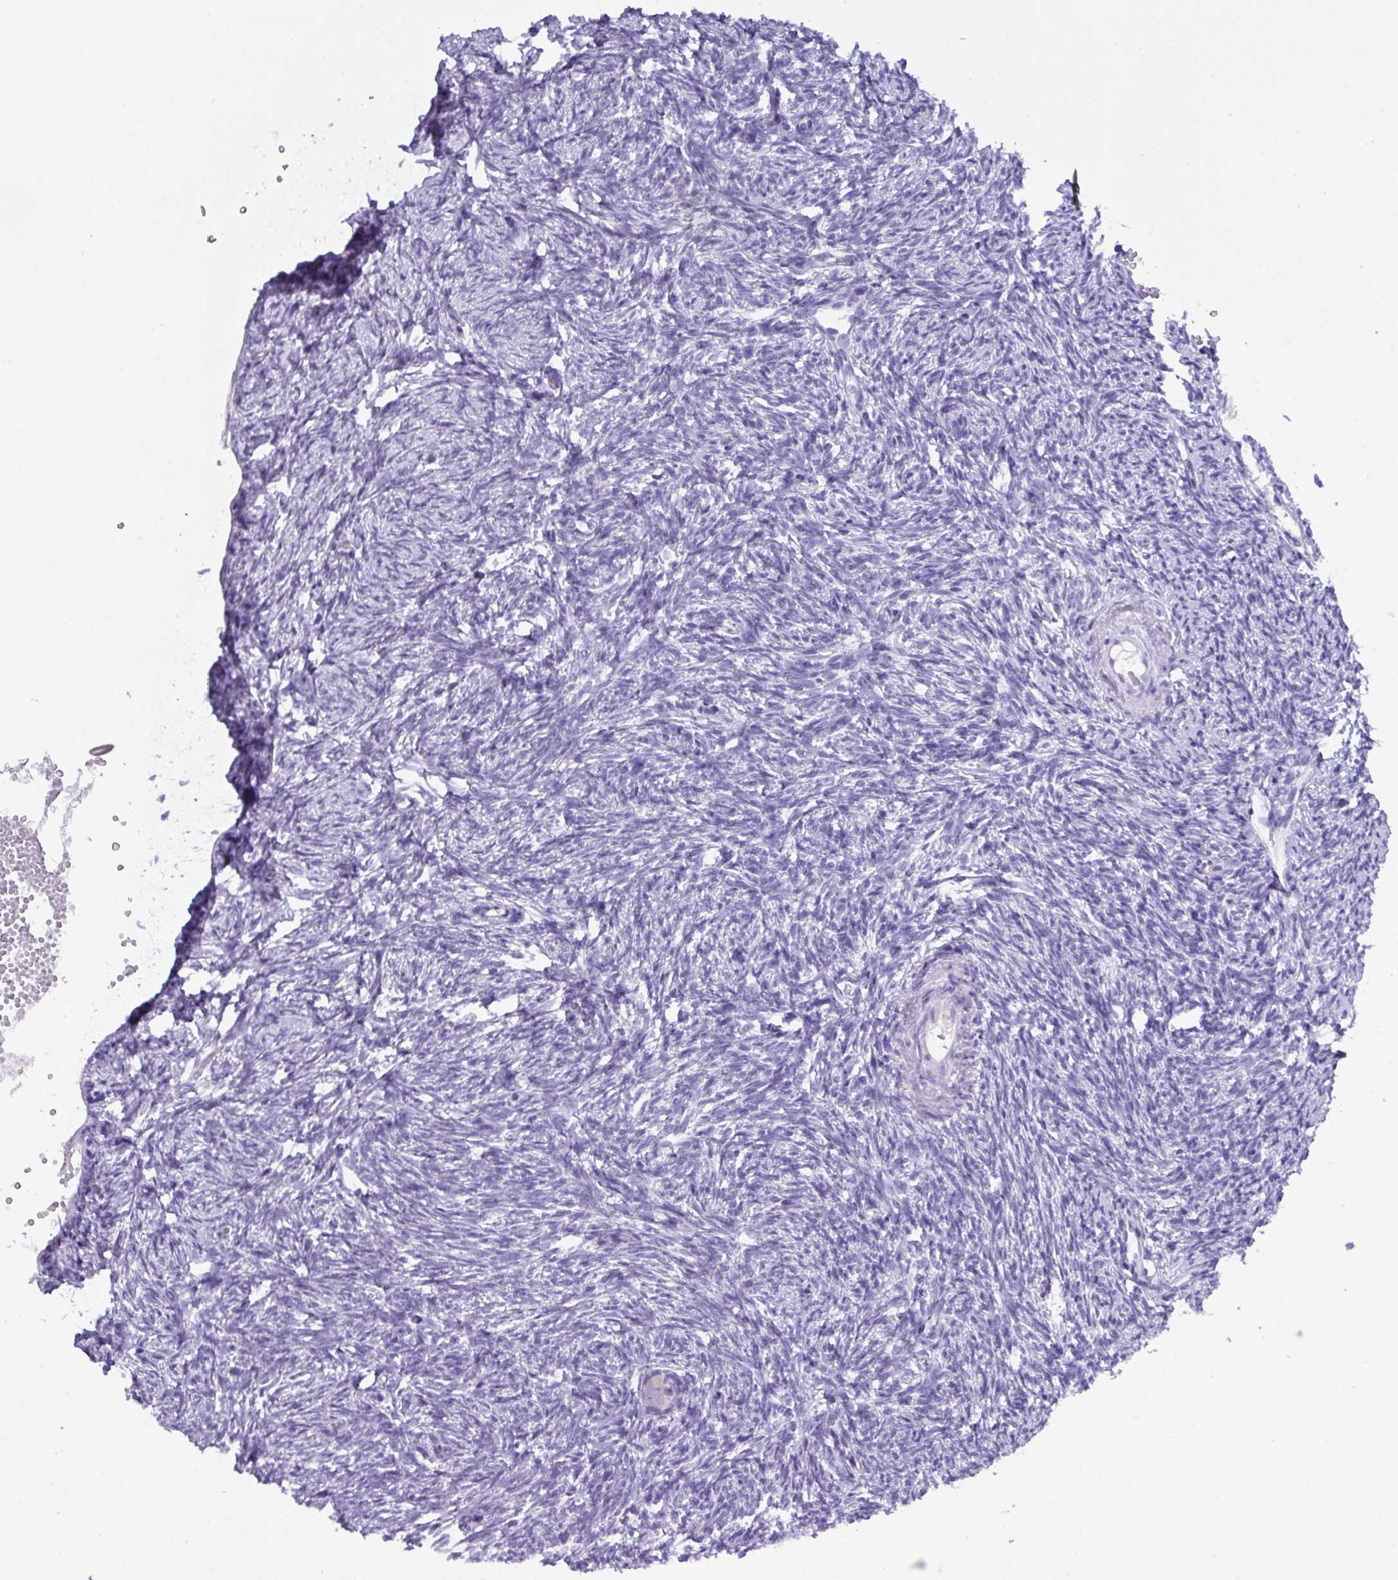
{"staining": {"intensity": "negative", "quantity": "none", "location": "none"}, "tissue": "ovary", "cell_type": "Follicle cells", "image_type": "normal", "snomed": [{"axis": "morphology", "description": "Normal tissue, NOS"}, {"axis": "topography", "description": "Ovary"}], "caption": "This is an immunohistochemistry micrograph of benign ovary. There is no positivity in follicle cells.", "gene": "MRM2", "patient": {"sex": "female", "age": 51}}